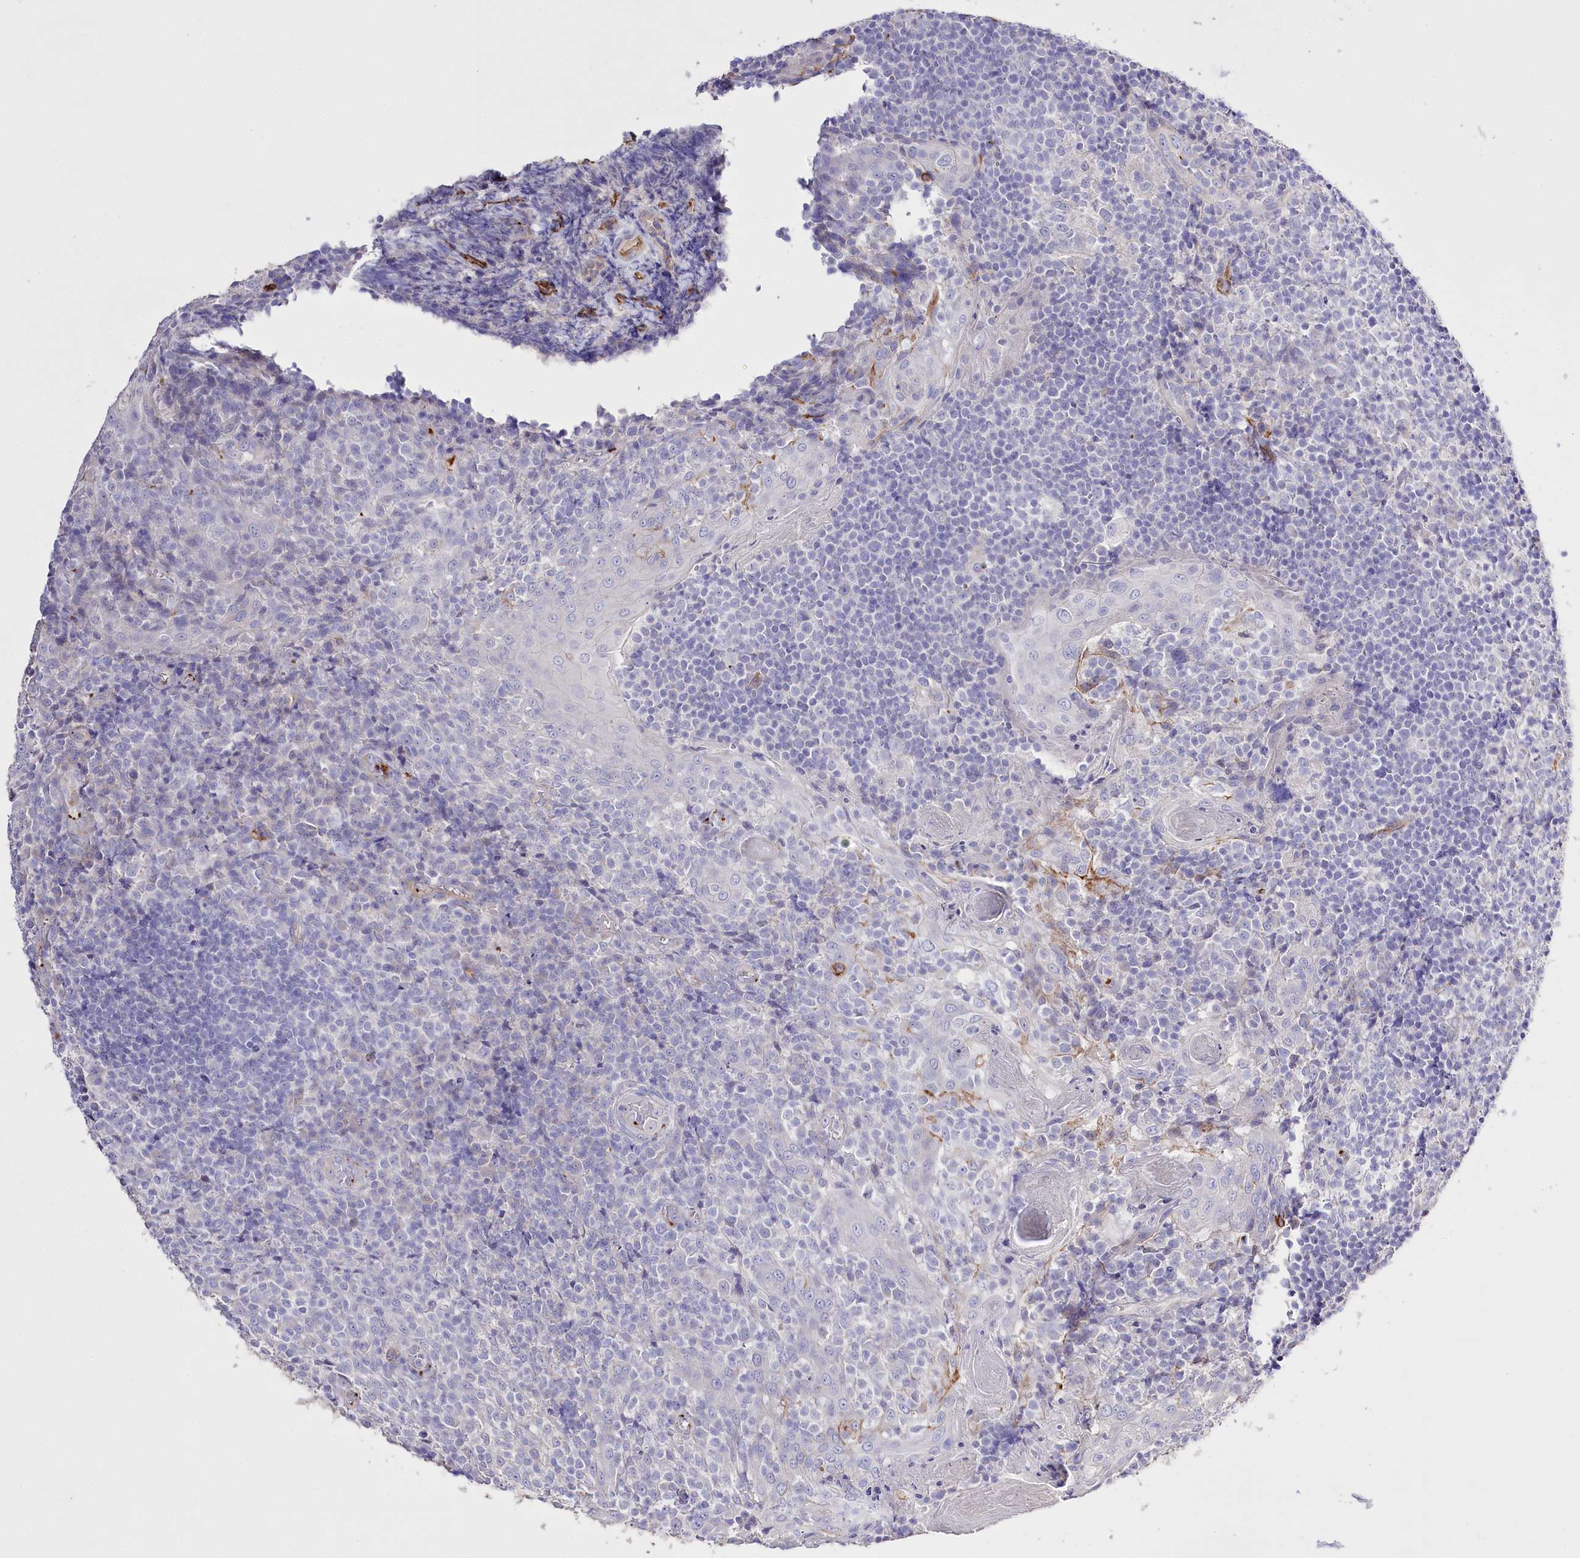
{"staining": {"intensity": "negative", "quantity": "none", "location": "none"}, "tissue": "tonsil", "cell_type": "Germinal center cells", "image_type": "normal", "snomed": [{"axis": "morphology", "description": "Normal tissue, NOS"}, {"axis": "topography", "description": "Tonsil"}], "caption": "An IHC photomicrograph of normal tonsil is shown. There is no staining in germinal center cells of tonsil.", "gene": "SLC39A10", "patient": {"sex": "female", "age": 19}}